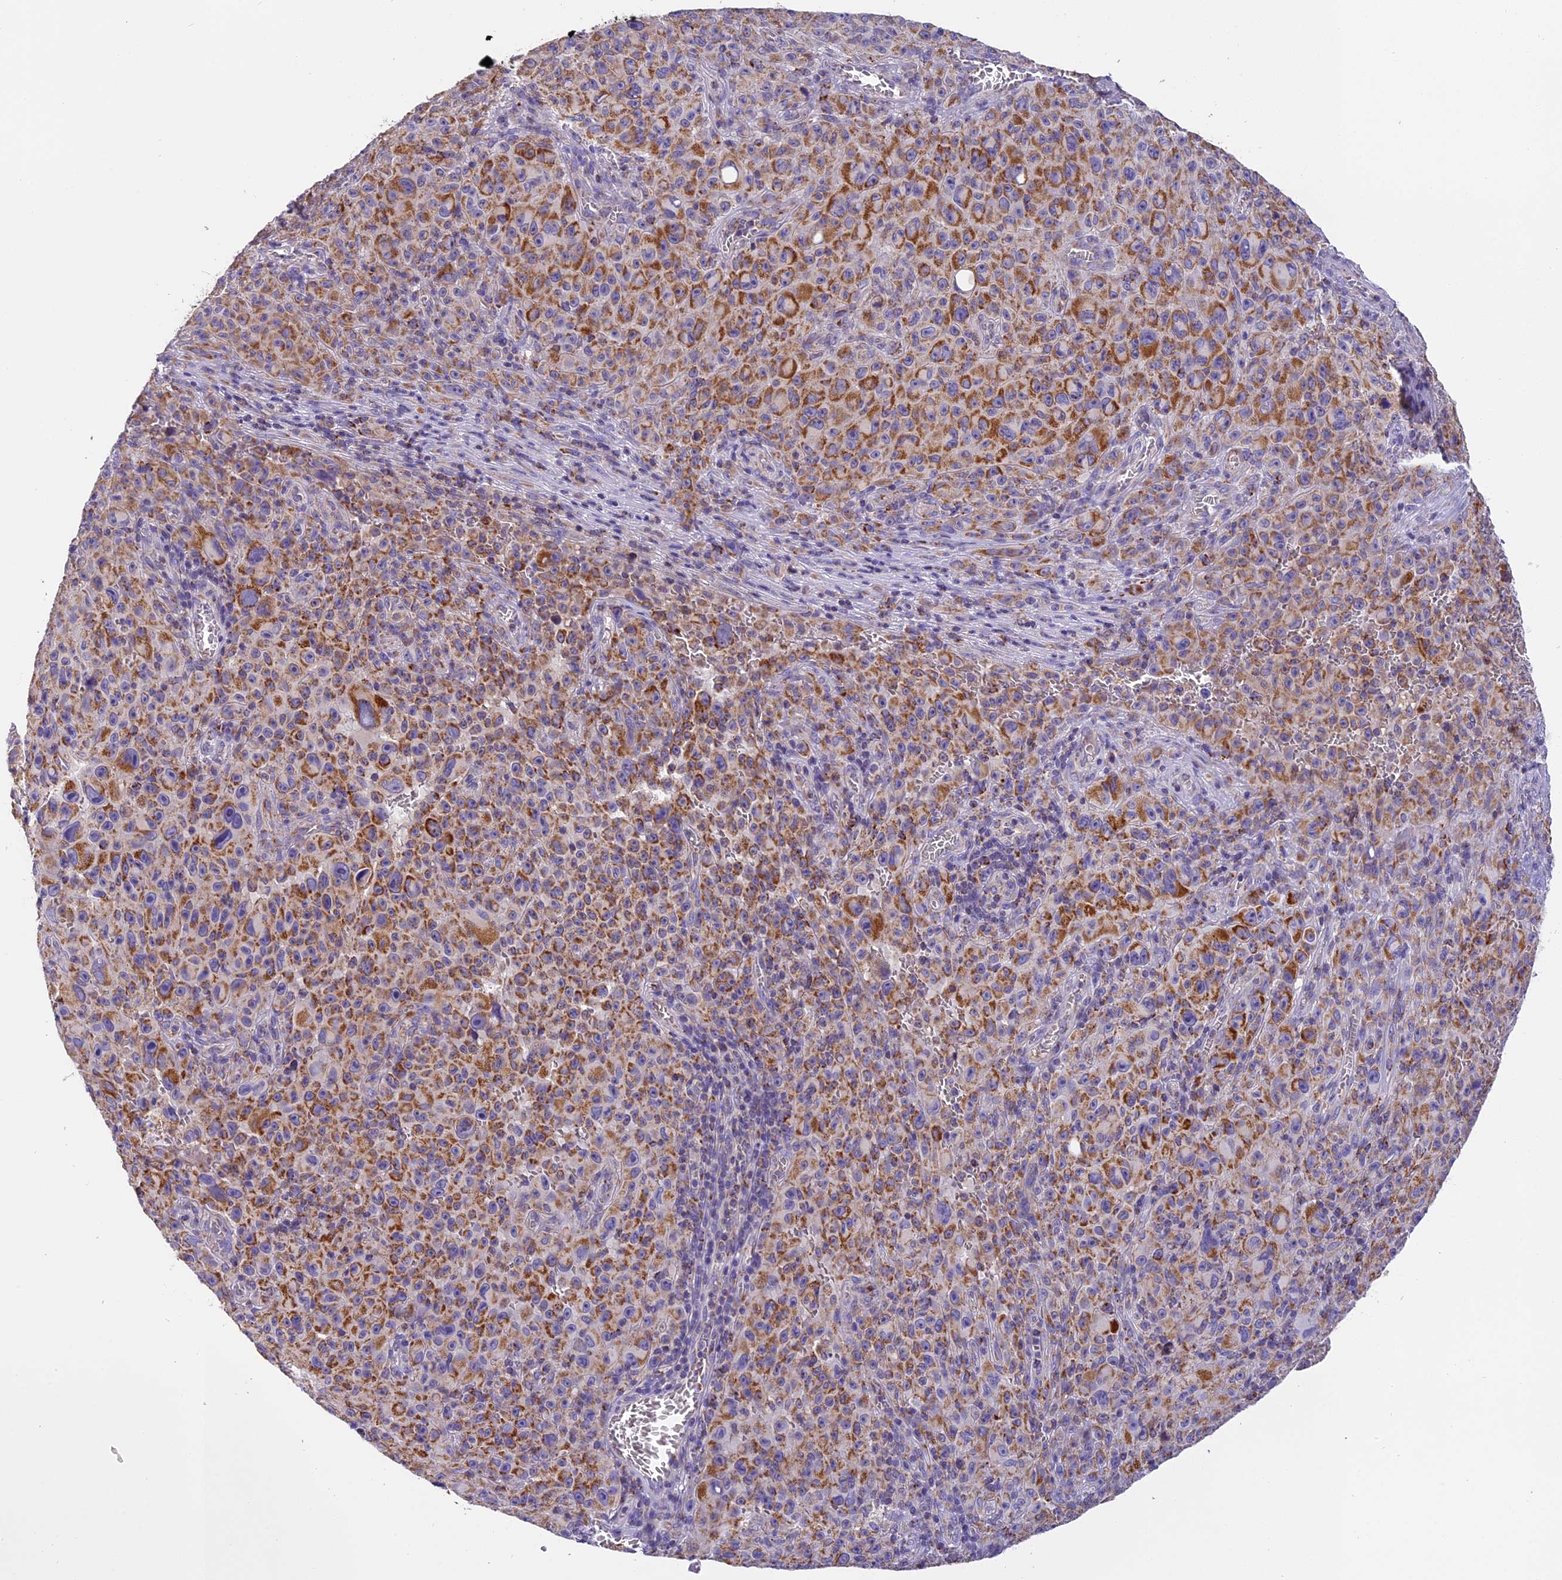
{"staining": {"intensity": "moderate", "quantity": ">75%", "location": "cytoplasmic/membranous"}, "tissue": "melanoma", "cell_type": "Tumor cells", "image_type": "cancer", "snomed": [{"axis": "morphology", "description": "Malignant melanoma, NOS"}, {"axis": "topography", "description": "Skin"}], "caption": "Immunohistochemical staining of human malignant melanoma exhibits medium levels of moderate cytoplasmic/membranous positivity in about >75% of tumor cells.", "gene": "MGME1", "patient": {"sex": "female", "age": 82}}